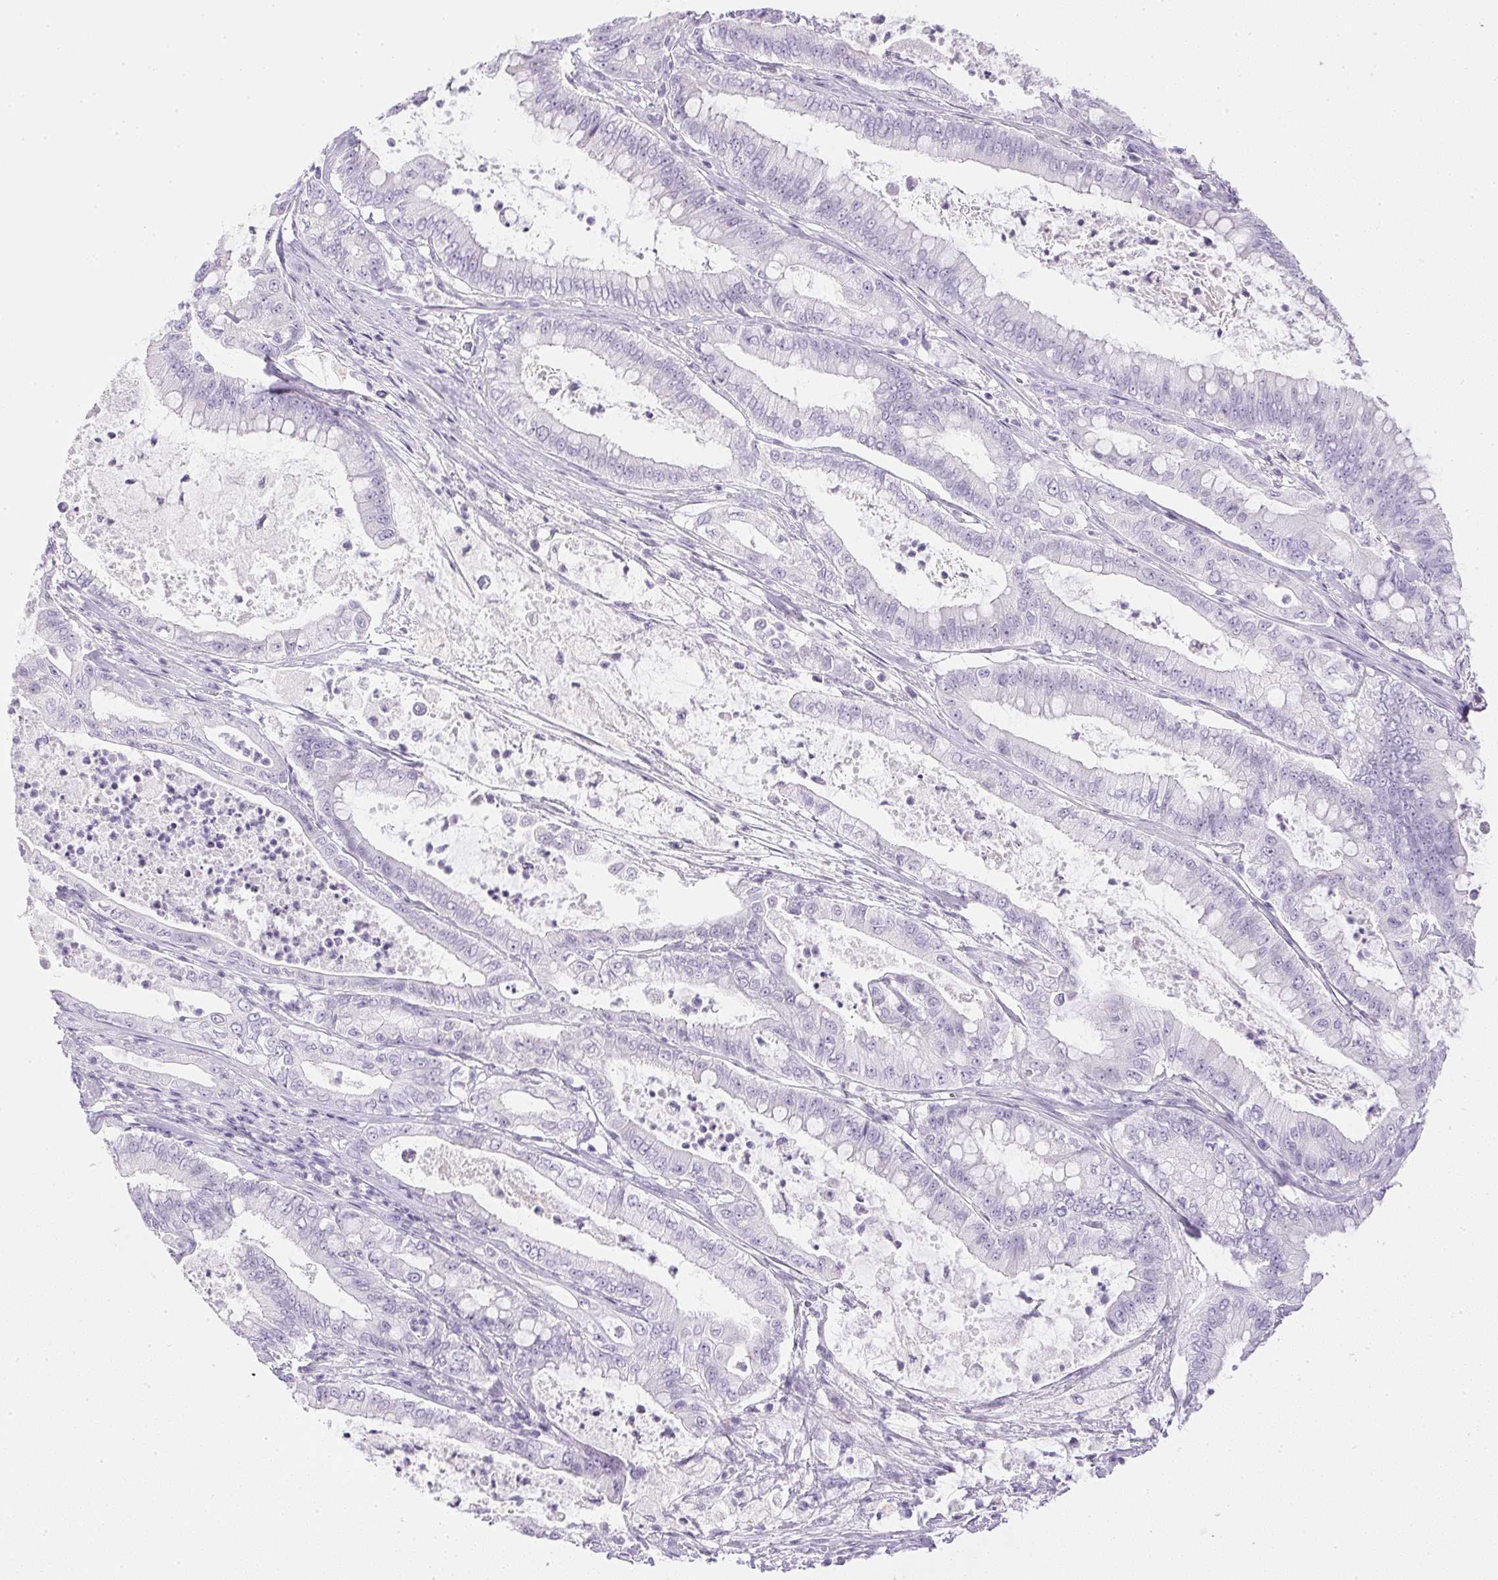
{"staining": {"intensity": "negative", "quantity": "none", "location": "none"}, "tissue": "pancreatic cancer", "cell_type": "Tumor cells", "image_type": "cancer", "snomed": [{"axis": "morphology", "description": "Adenocarcinoma, NOS"}, {"axis": "topography", "description": "Pancreas"}], "caption": "IHC of human pancreatic cancer (adenocarcinoma) shows no expression in tumor cells.", "gene": "CPB1", "patient": {"sex": "male", "age": 71}}